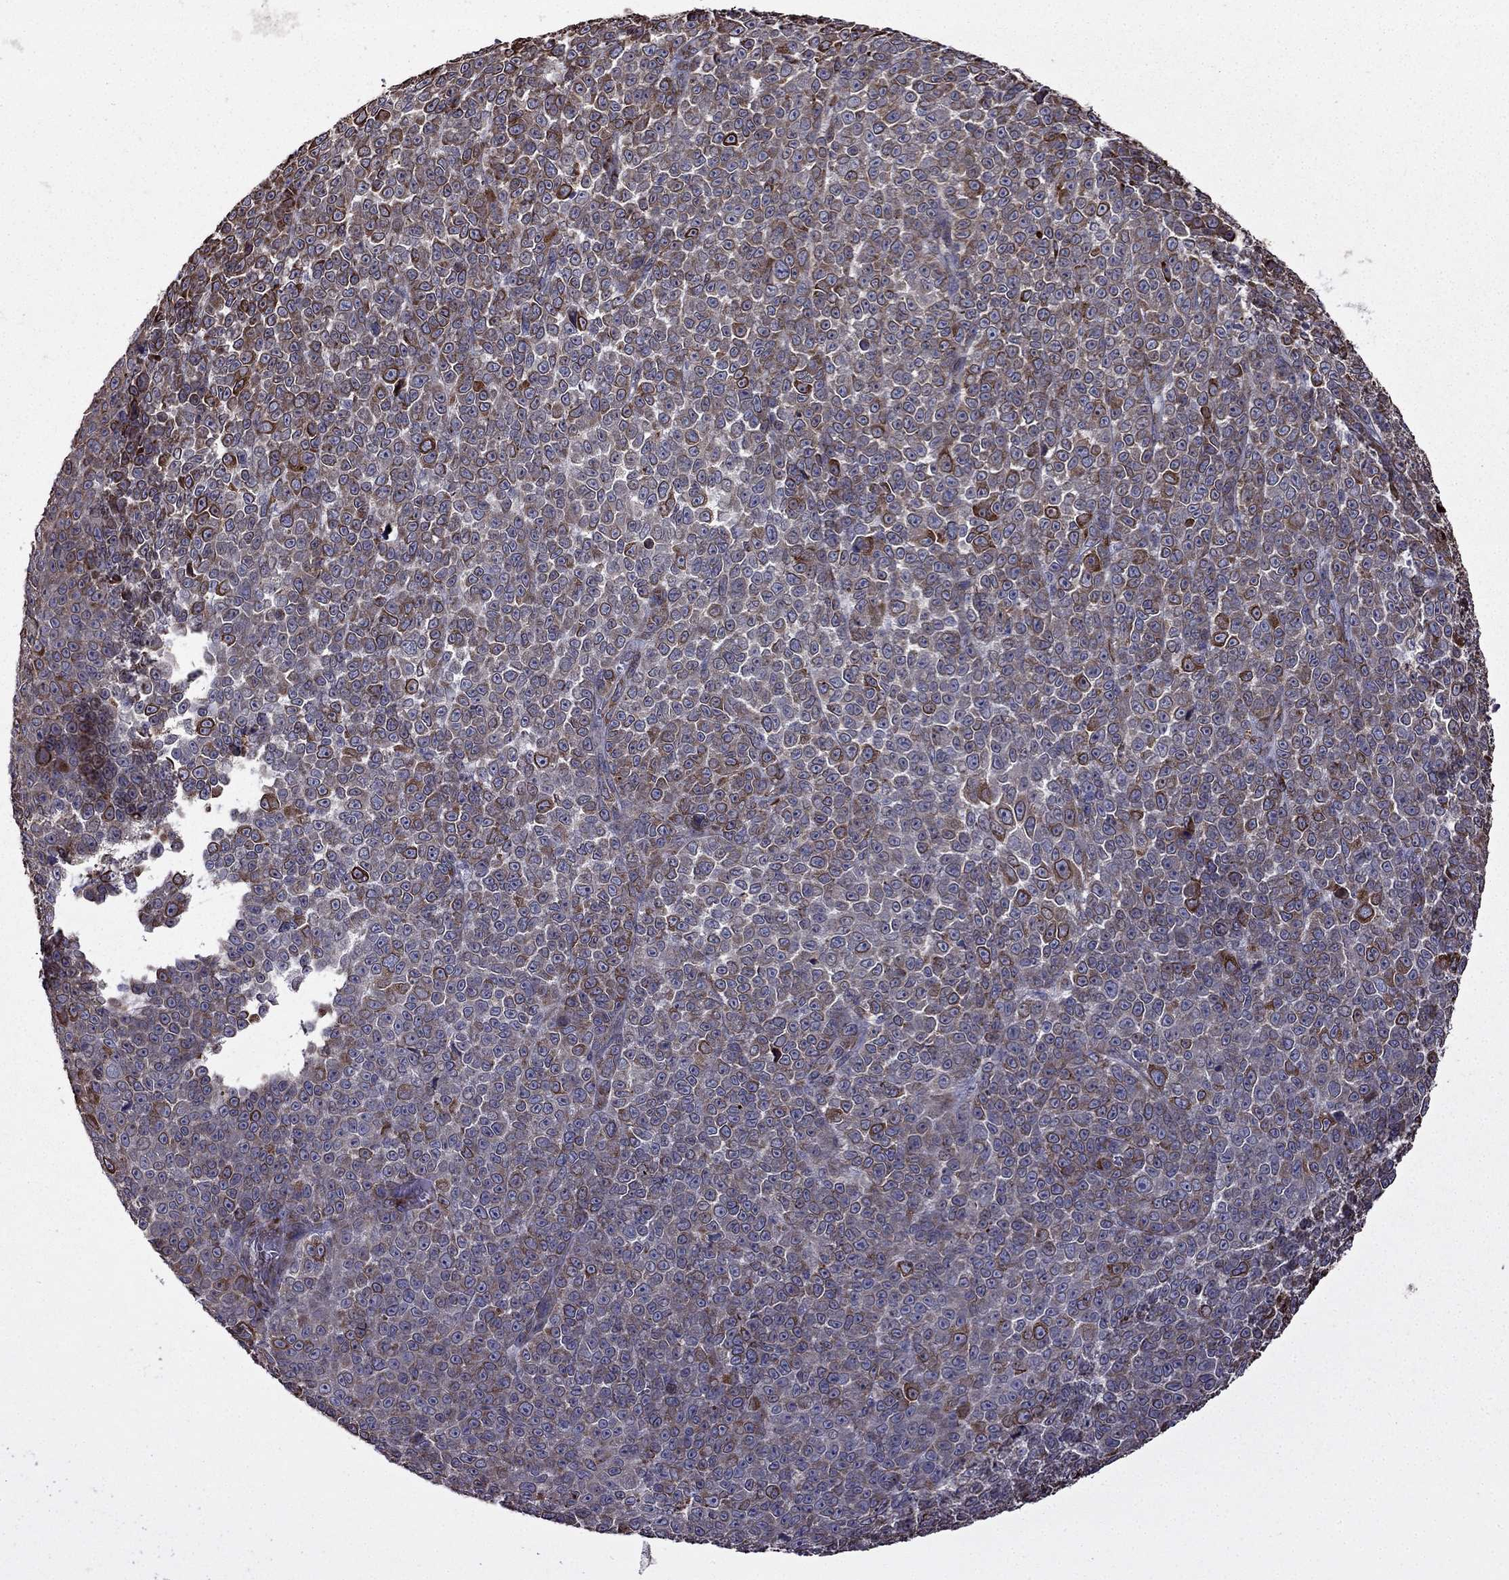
{"staining": {"intensity": "strong", "quantity": "<25%", "location": "cytoplasmic/membranous"}, "tissue": "melanoma", "cell_type": "Tumor cells", "image_type": "cancer", "snomed": [{"axis": "morphology", "description": "Malignant melanoma, NOS"}, {"axis": "topography", "description": "Skin"}], "caption": "Malignant melanoma stained with a protein marker displays strong staining in tumor cells.", "gene": "IKBIP", "patient": {"sex": "female", "age": 95}}